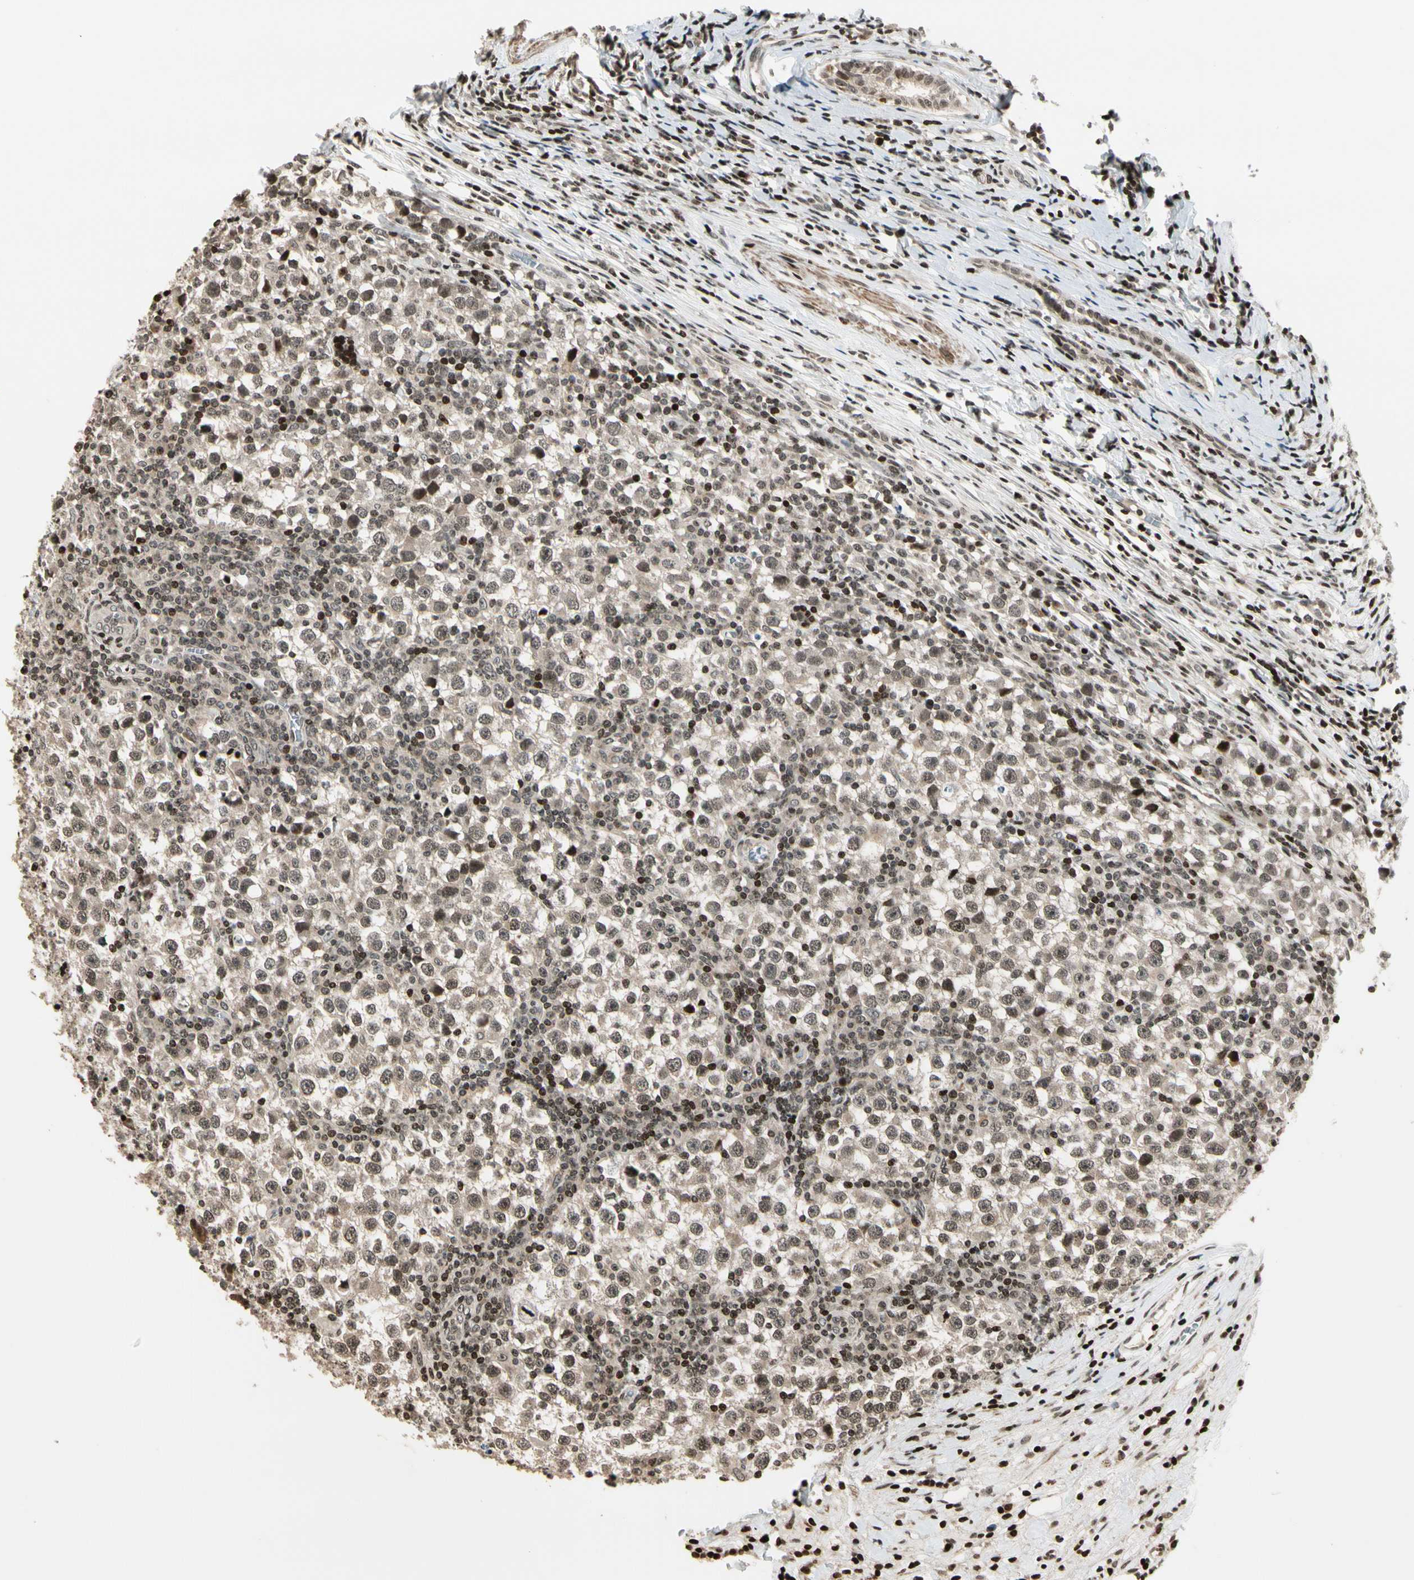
{"staining": {"intensity": "weak", "quantity": "25%-75%", "location": "nuclear"}, "tissue": "testis cancer", "cell_type": "Tumor cells", "image_type": "cancer", "snomed": [{"axis": "morphology", "description": "Seminoma, NOS"}, {"axis": "topography", "description": "Testis"}], "caption": "IHC (DAB) staining of testis cancer (seminoma) exhibits weak nuclear protein expression in approximately 25%-75% of tumor cells.", "gene": "TSHZ3", "patient": {"sex": "male", "age": 65}}